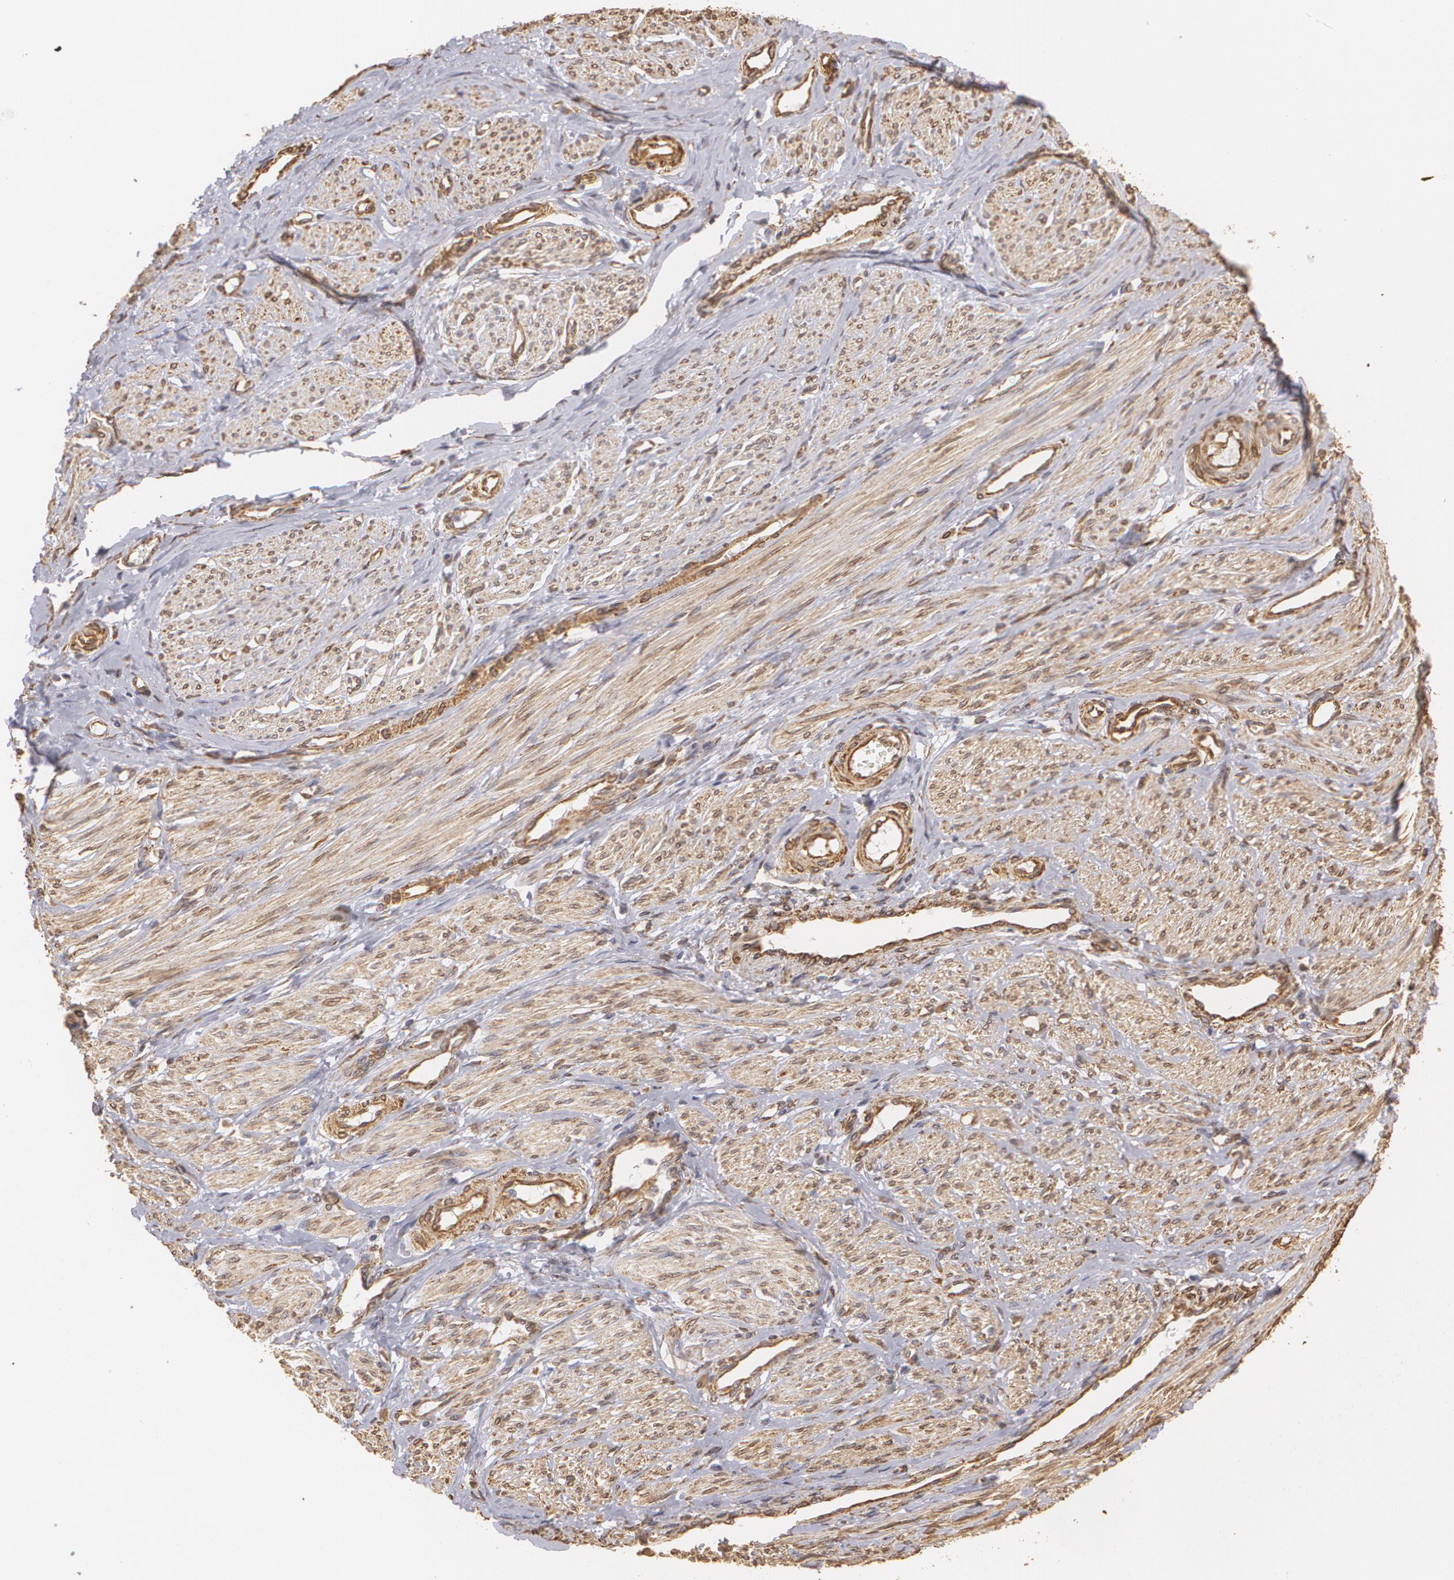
{"staining": {"intensity": "weak", "quantity": ">75%", "location": "cytoplasmic/membranous"}, "tissue": "smooth muscle", "cell_type": "Smooth muscle cells", "image_type": "normal", "snomed": [{"axis": "morphology", "description": "Normal tissue, NOS"}, {"axis": "topography", "description": "Smooth muscle"}, {"axis": "topography", "description": "Uterus"}], "caption": "The photomicrograph reveals immunohistochemical staining of normal smooth muscle. There is weak cytoplasmic/membranous positivity is present in about >75% of smooth muscle cells.", "gene": "CYB5R3", "patient": {"sex": "female", "age": 39}}